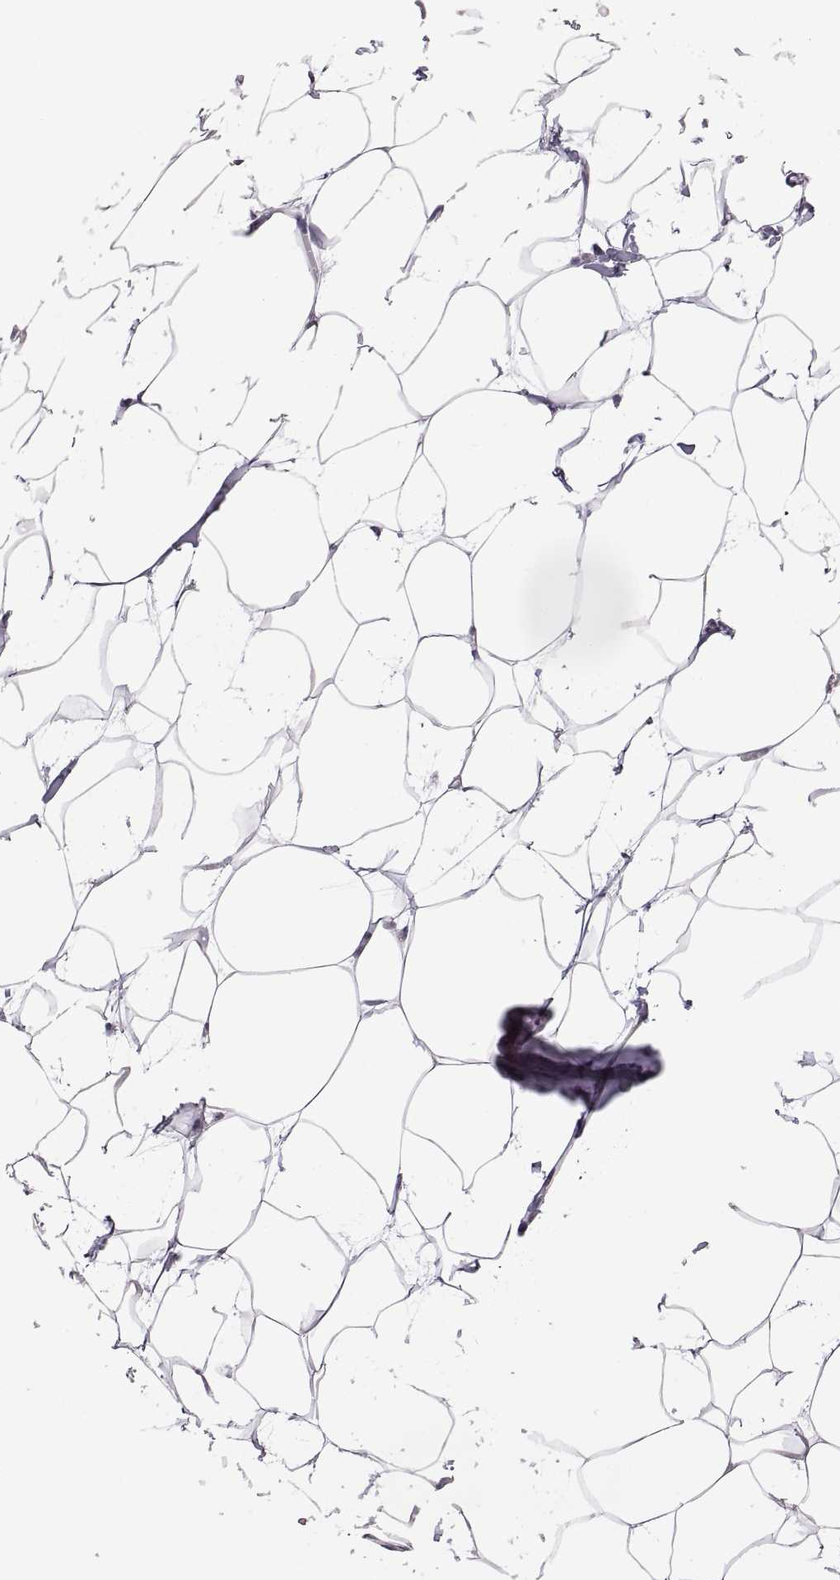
{"staining": {"intensity": "negative", "quantity": "none", "location": "none"}, "tissue": "breast", "cell_type": "Adipocytes", "image_type": "normal", "snomed": [{"axis": "morphology", "description": "Normal tissue, NOS"}, {"axis": "topography", "description": "Breast"}], "caption": "Immunohistochemistry (IHC) micrograph of normal human breast stained for a protein (brown), which shows no positivity in adipocytes. Brightfield microscopy of IHC stained with DAB (brown) and hematoxylin (blue), captured at high magnification.", "gene": "FAM170A", "patient": {"sex": "female", "age": 32}}